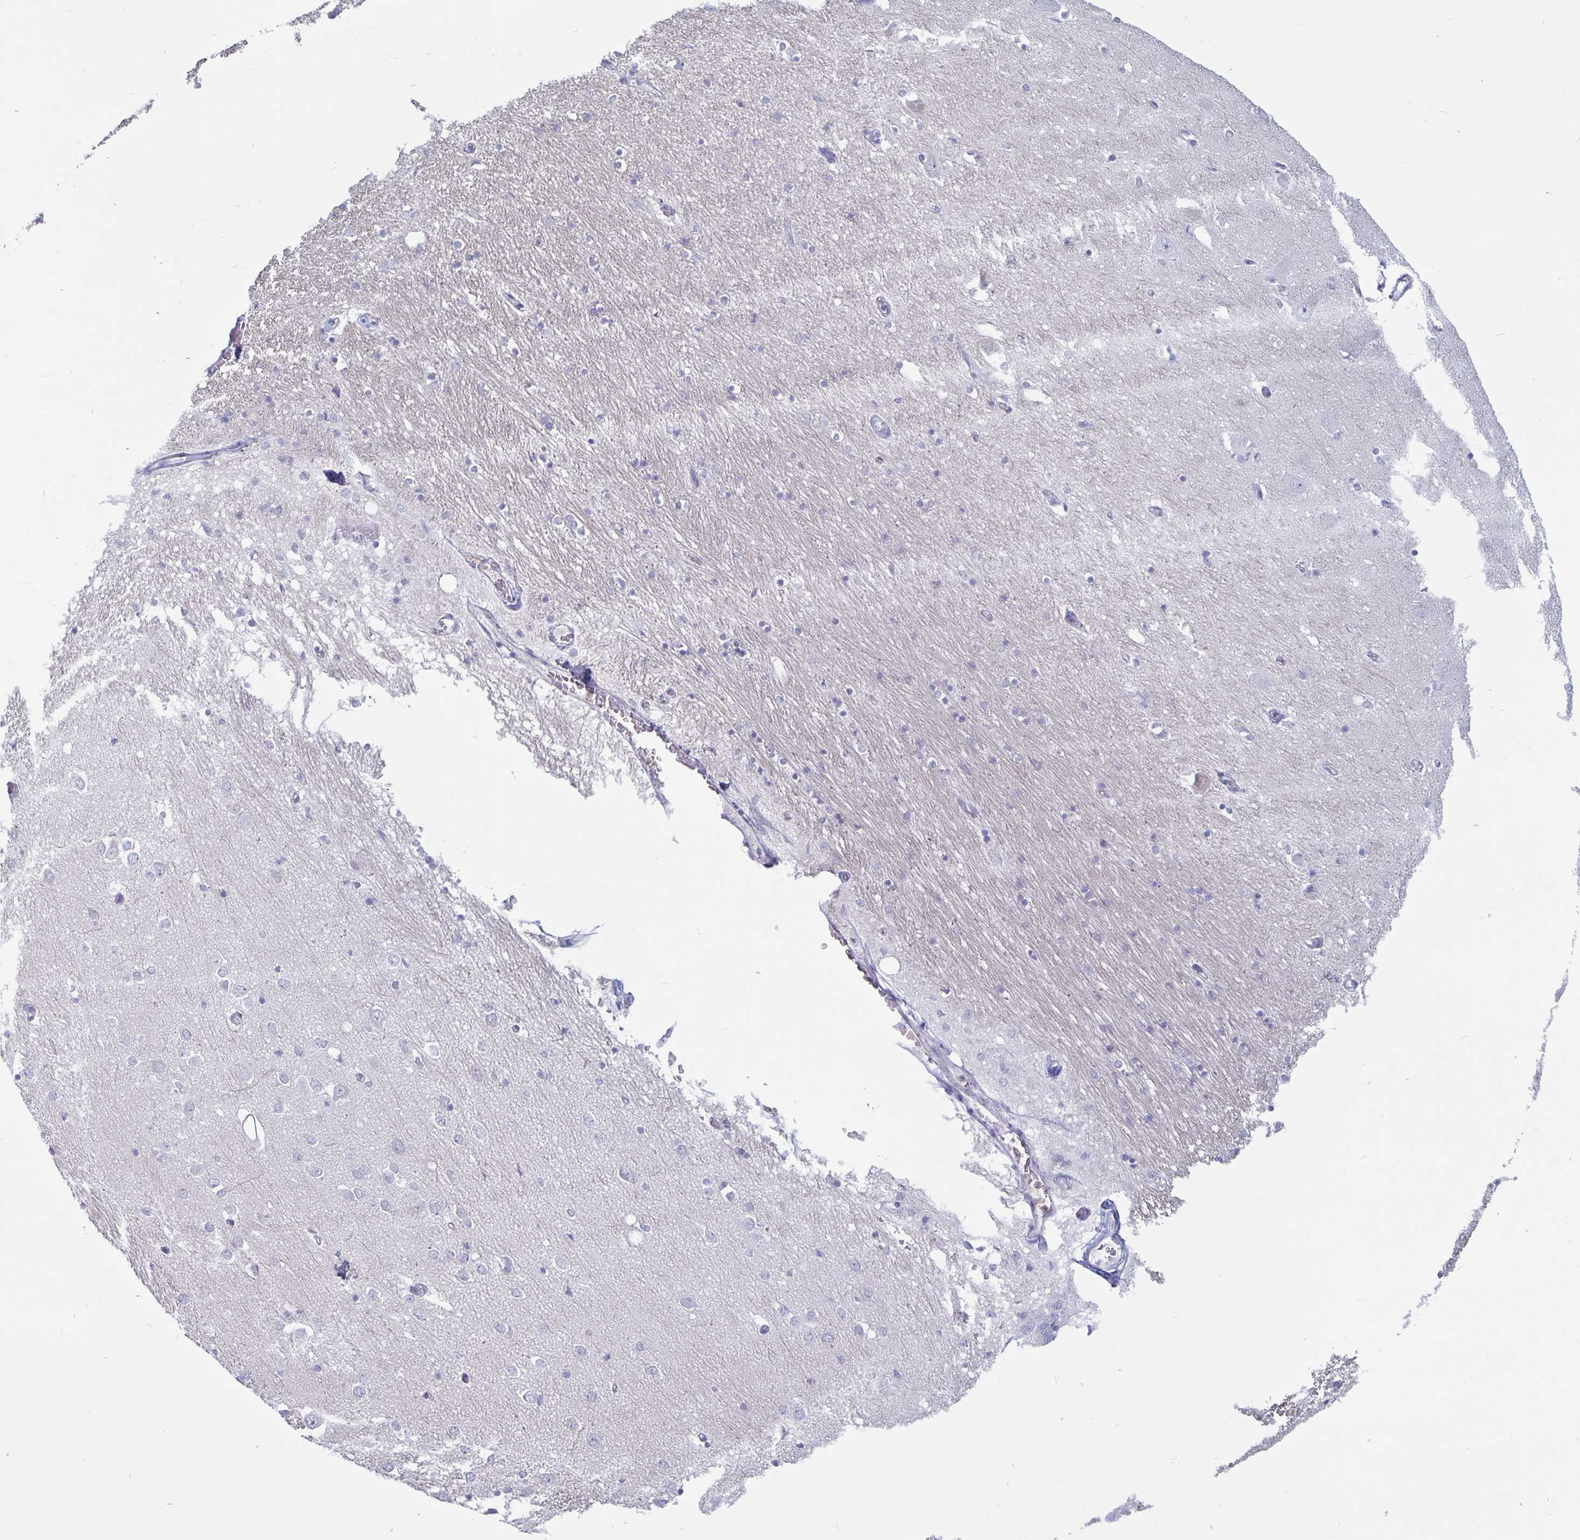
{"staining": {"intensity": "negative", "quantity": "none", "location": "none"}, "tissue": "caudate", "cell_type": "Glial cells", "image_type": "normal", "snomed": [{"axis": "morphology", "description": "Normal tissue, NOS"}, {"axis": "topography", "description": "Lateral ventricle wall"}, {"axis": "topography", "description": "Hippocampus"}], "caption": "DAB (3,3'-diaminobenzidine) immunohistochemical staining of unremarkable caudate displays no significant expression in glial cells. Nuclei are stained in blue.", "gene": "PLCB3", "patient": {"sex": "female", "age": 63}}